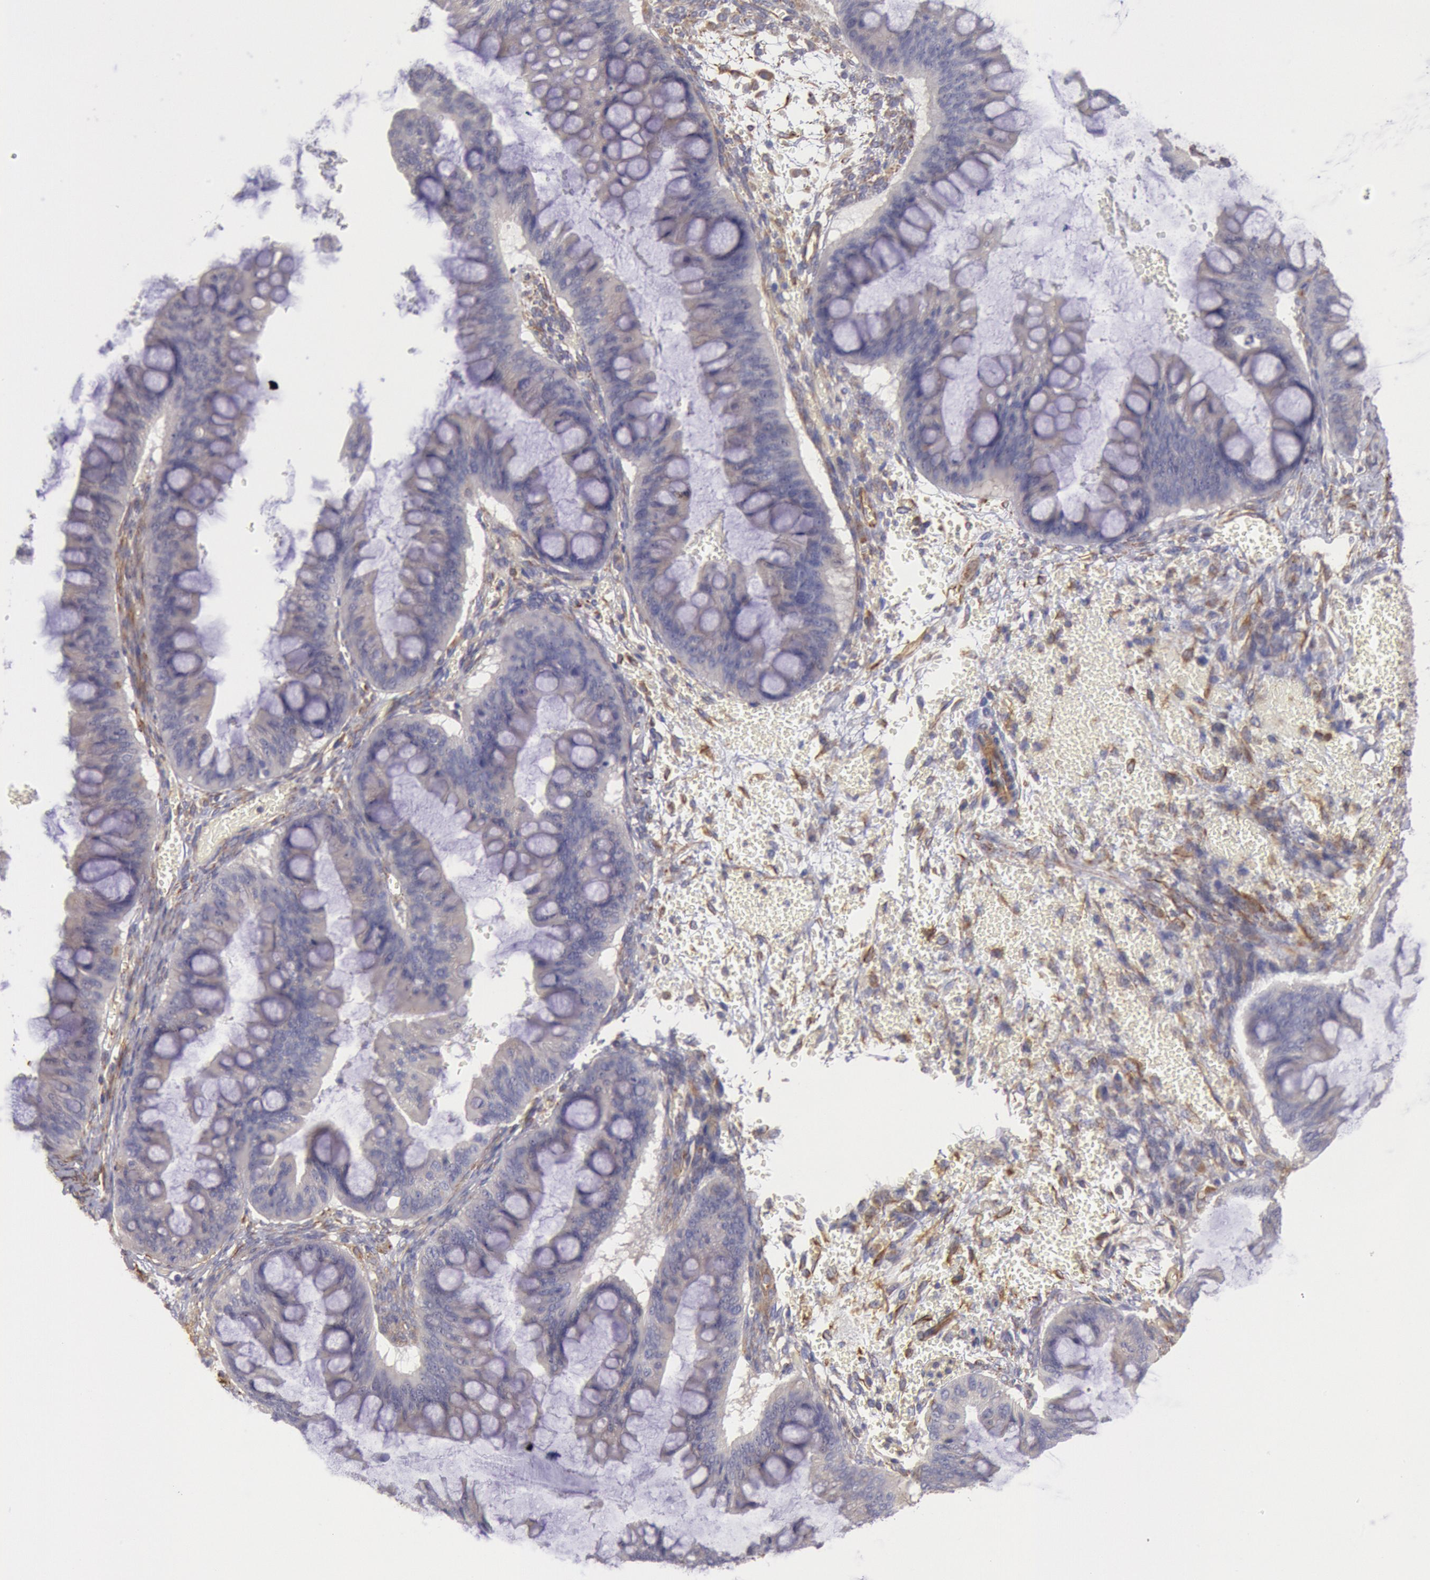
{"staining": {"intensity": "negative", "quantity": "none", "location": "none"}, "tissue": "ovarian cancer", "cell_type": "Tumor cells", "image_type": "cancer", "snomed": [{"axis": "morphology", "description": "Cystadenocarcinoma, mucinous, NOS"}, {"axis": "topography", "description": "Ovary"}], "caption": "The photomicrograph demonstrates no staining of tumor cells in ovarian mucinous cystadenocarcinoma. (Brightfield microscopy of DAB immunohistochemistry at high magnification).", "gene": "RNF139", "patient": {"sex": "female", "age": 73}}